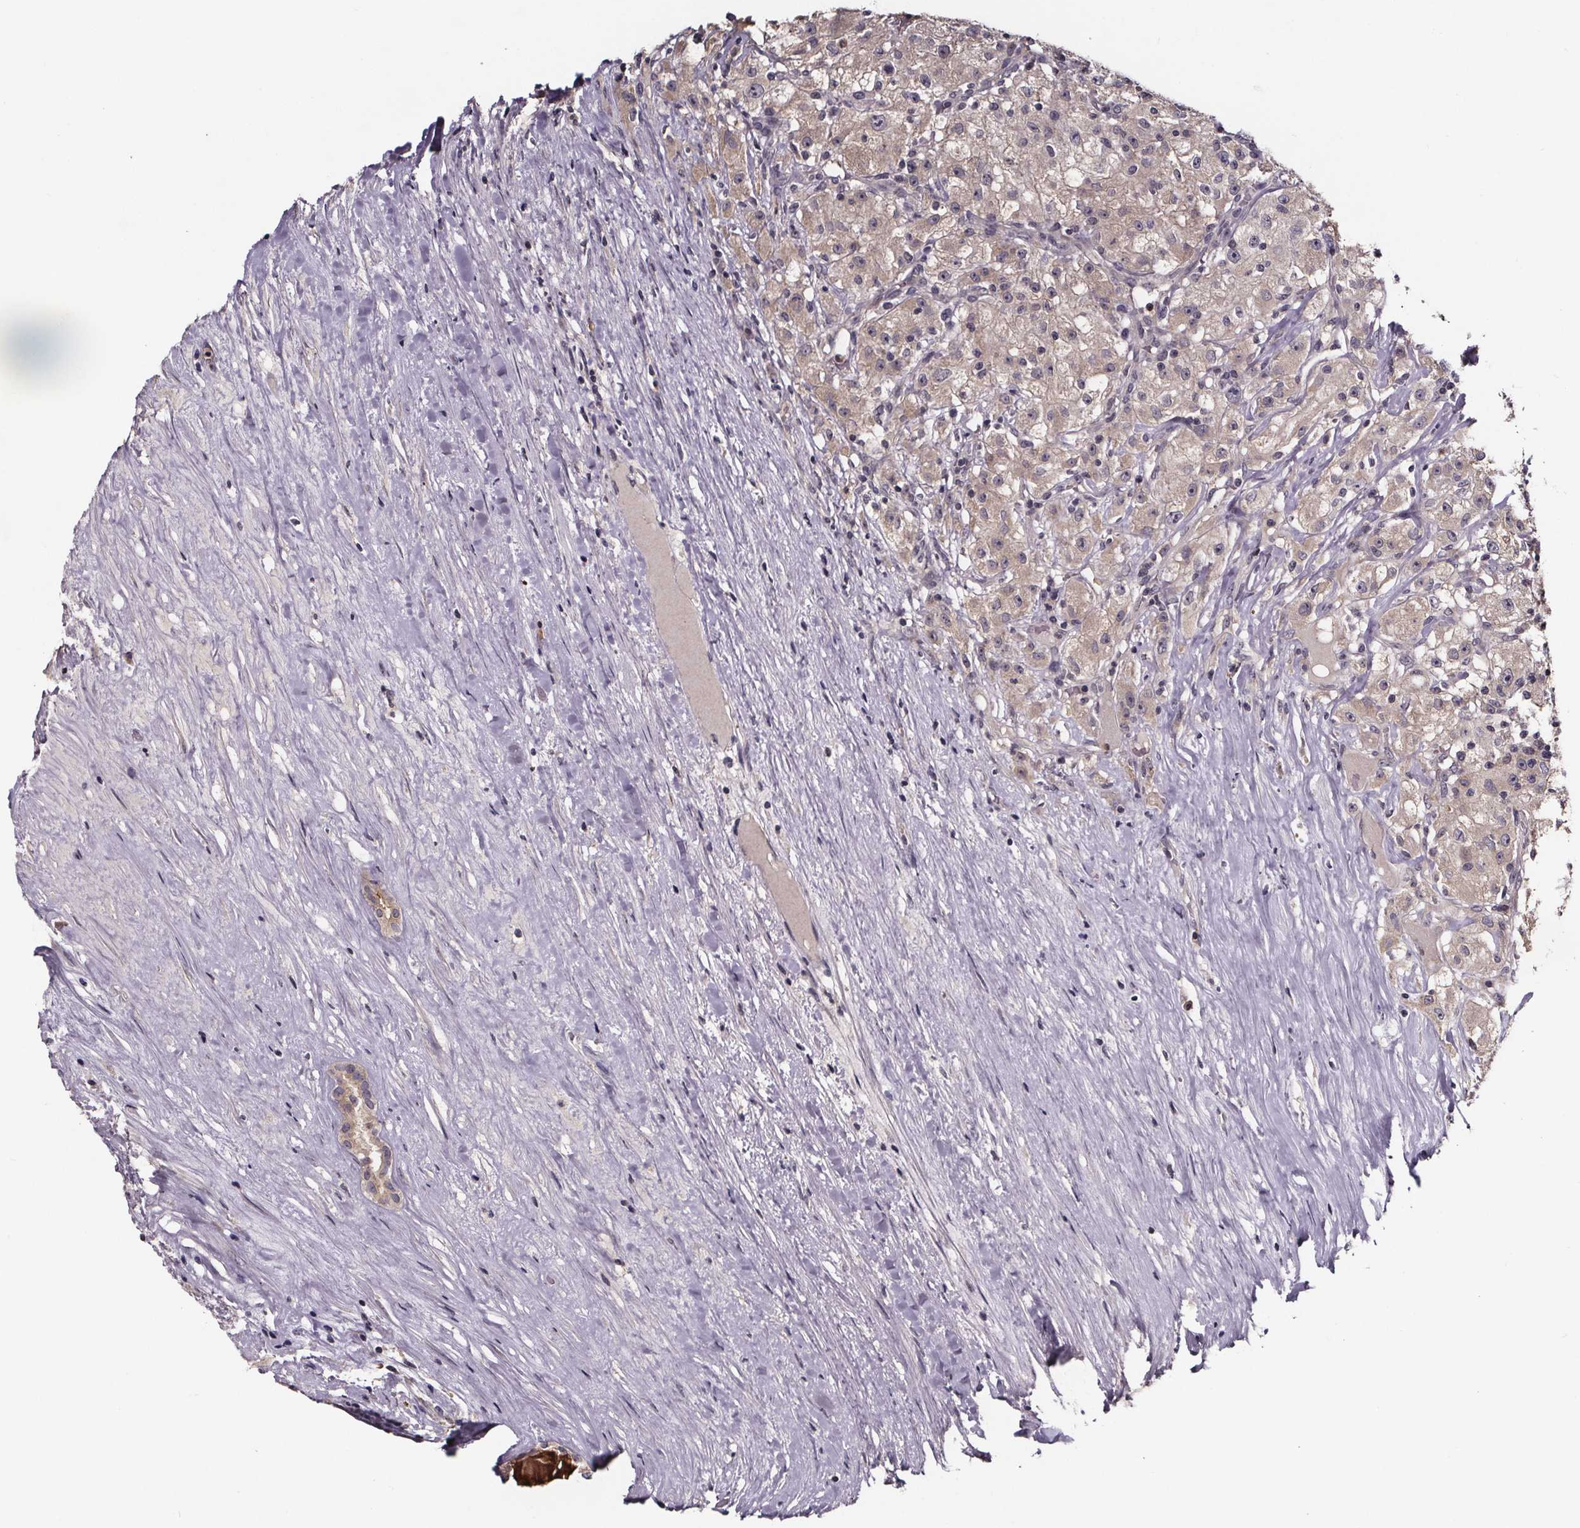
{"staining": {"intensity": "weak", "quantity": "25%-75%", "location": "cytoplasmic/membranous"}, "tissue": "renal cancer", "cell_type": "Tumor cells", "image_type": "cancer", "snomed": [{"axis": "morphology", "description": "Adenocarcinoma, NOS"}, {"axis": "topography", "description": "Kidney"}], "caption": "Human adenocarcinoma (renal) stained with a protein marker shows weak staining in tumor cells.", "gene": "SMIM1", "patient": {"sex": "female", "age": 67}}